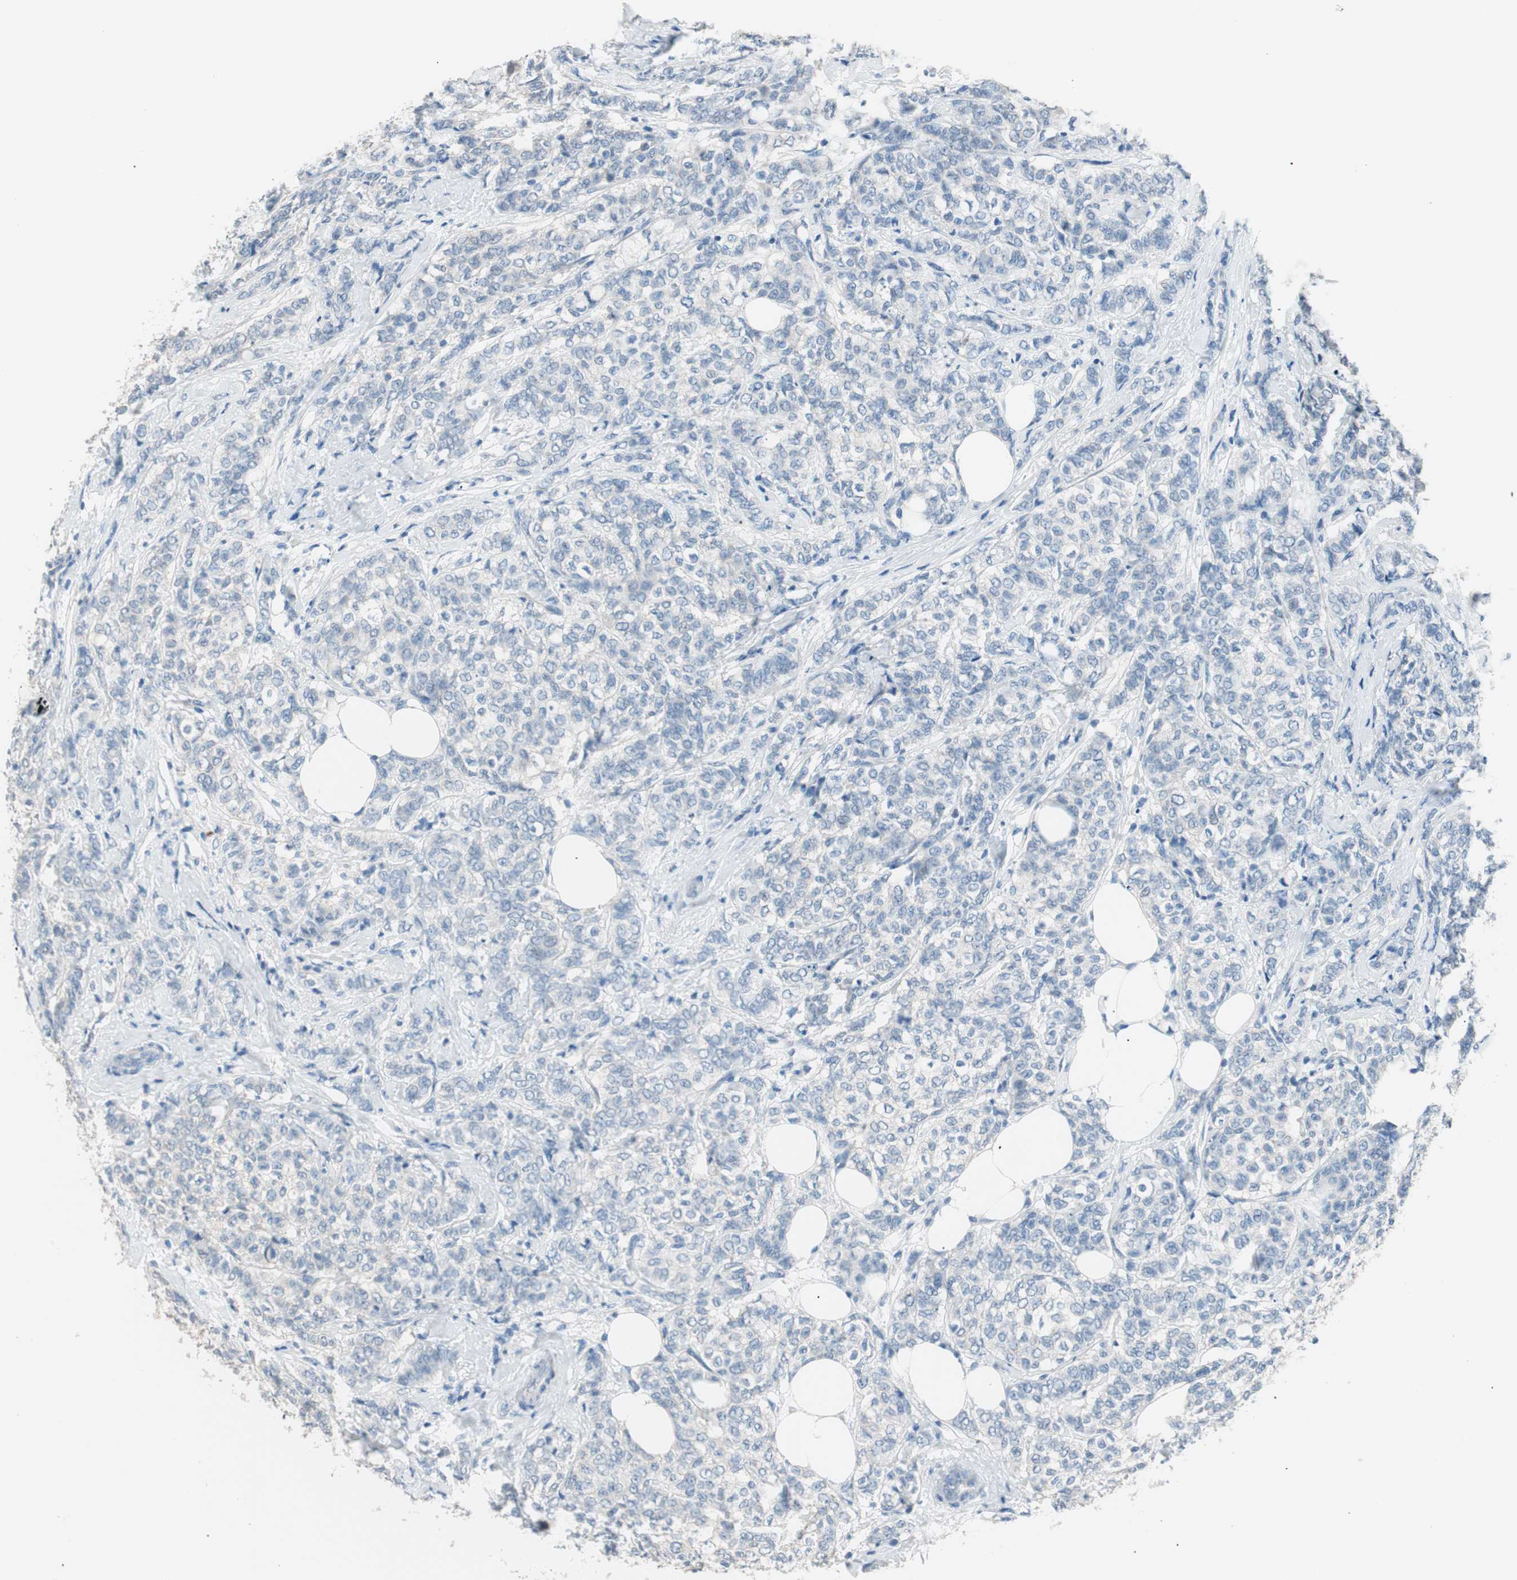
{"staining": {"intensity": "negative", "quantity": "none", "location": "none"}, "tissue": "breast cancer", "cell_type": "Tumor cells", "image_type": "cancer", "snomed": [{"axis": "morphology", "description": "Lobular carcinoma"}, {"axis": "topography", "description": "Breast"}], "caption": "The histopathology image exhibits no significant positivity in tumor cells of lobular carcinoma (breast).", "gene": "VIL1", "patient": {"sex": "female", "age": 60}}